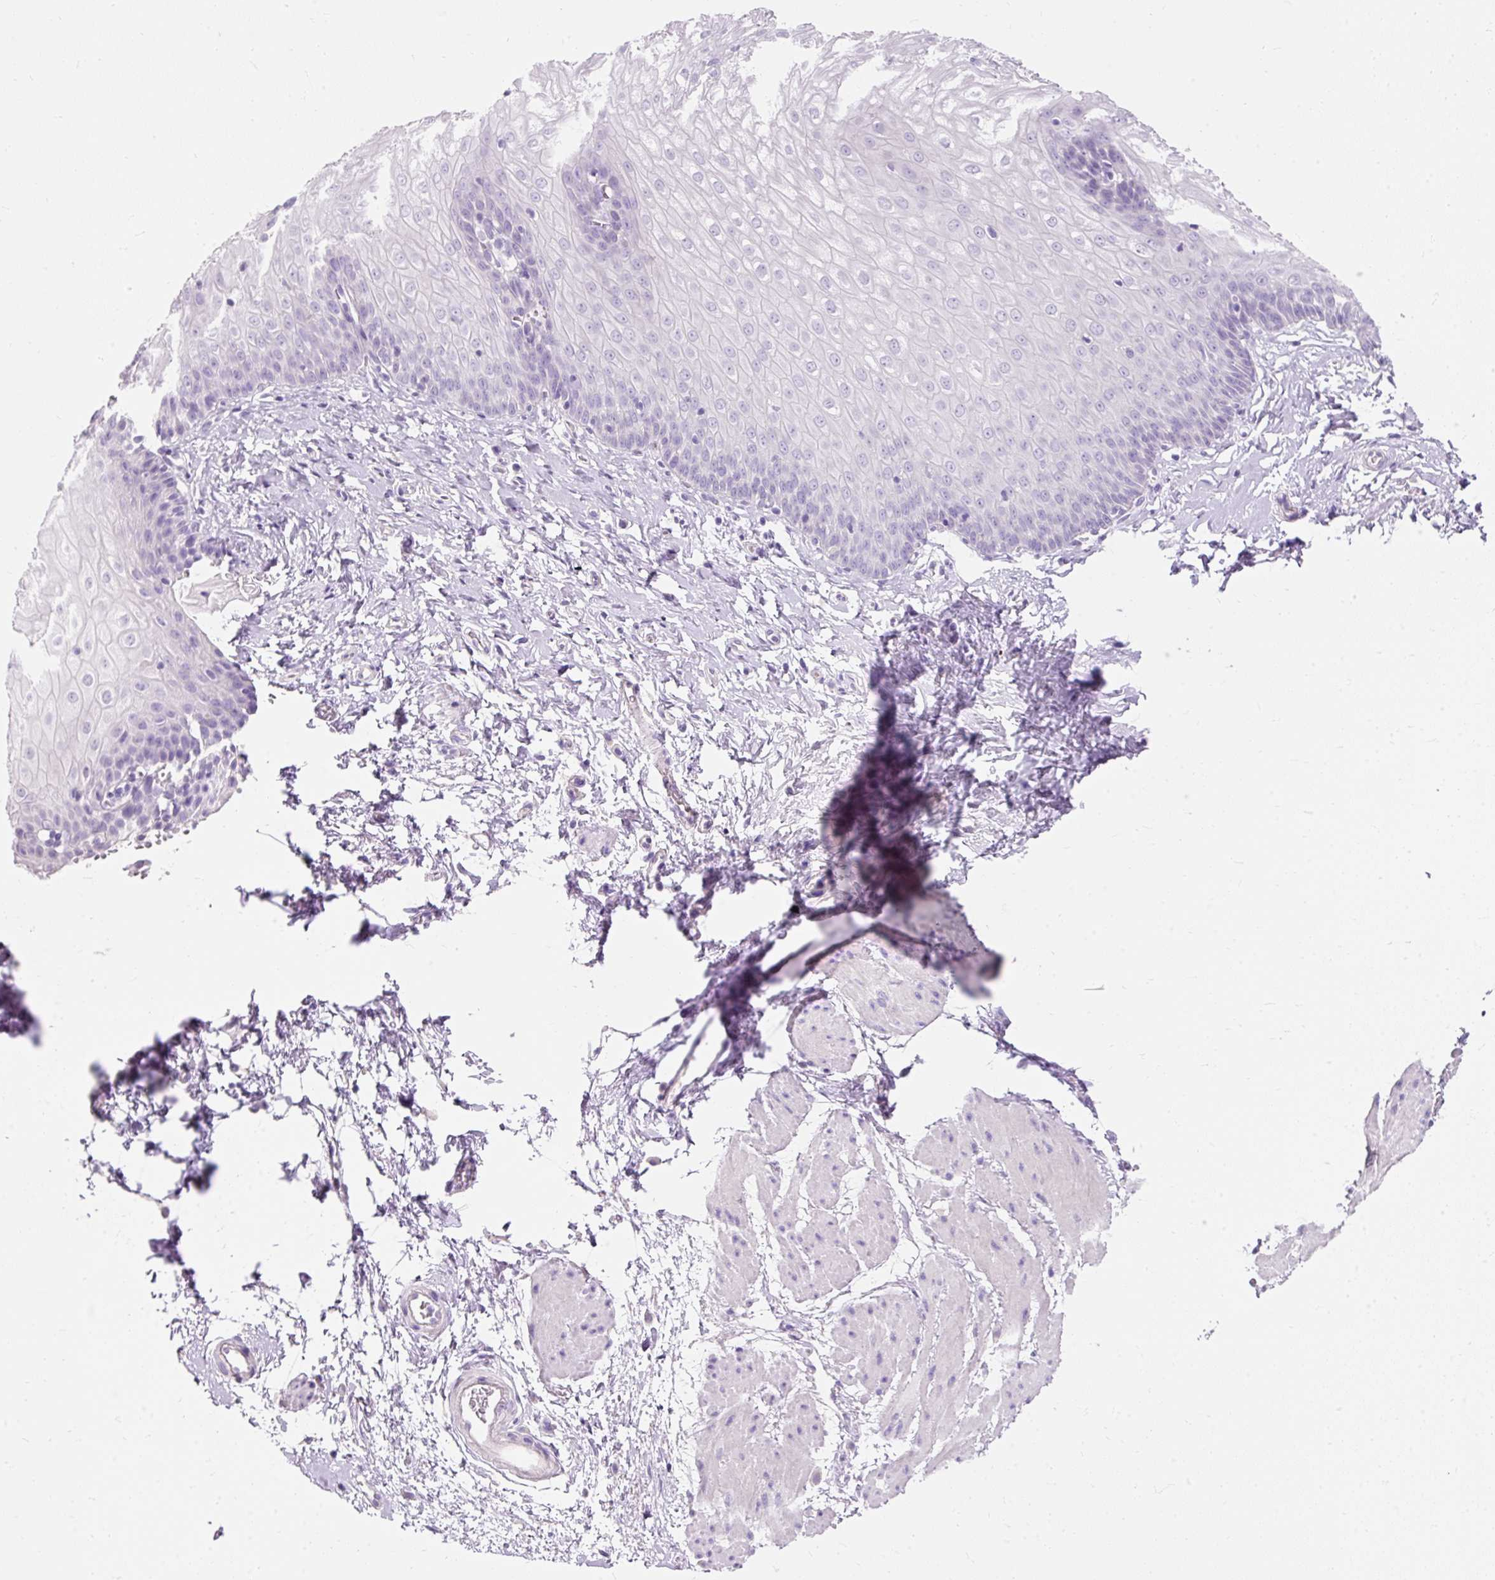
{"staining": {"intensity": "negative", "quantity": "none", "location": "none"}, "tissue": "esophagus", "cell_type": "Squamous epithelial cells", "image_type": "normal", "snomed": [{"axis": "morphology", "description": "Normal tissue, NOS"}, {"axis": "topography", "description": "Esophagus"}], "caption": "Esophagus was stained to show a protein in brown. There is no significant expression in squamous epithelial cells. The staining is performed using DAB (3,3'-diaminobenzidine) brown chromogen with nuclei counter-stained in using hematoxylin.", "gene": "TMEM213", "patient": {"sex": "male", "age": 70}}